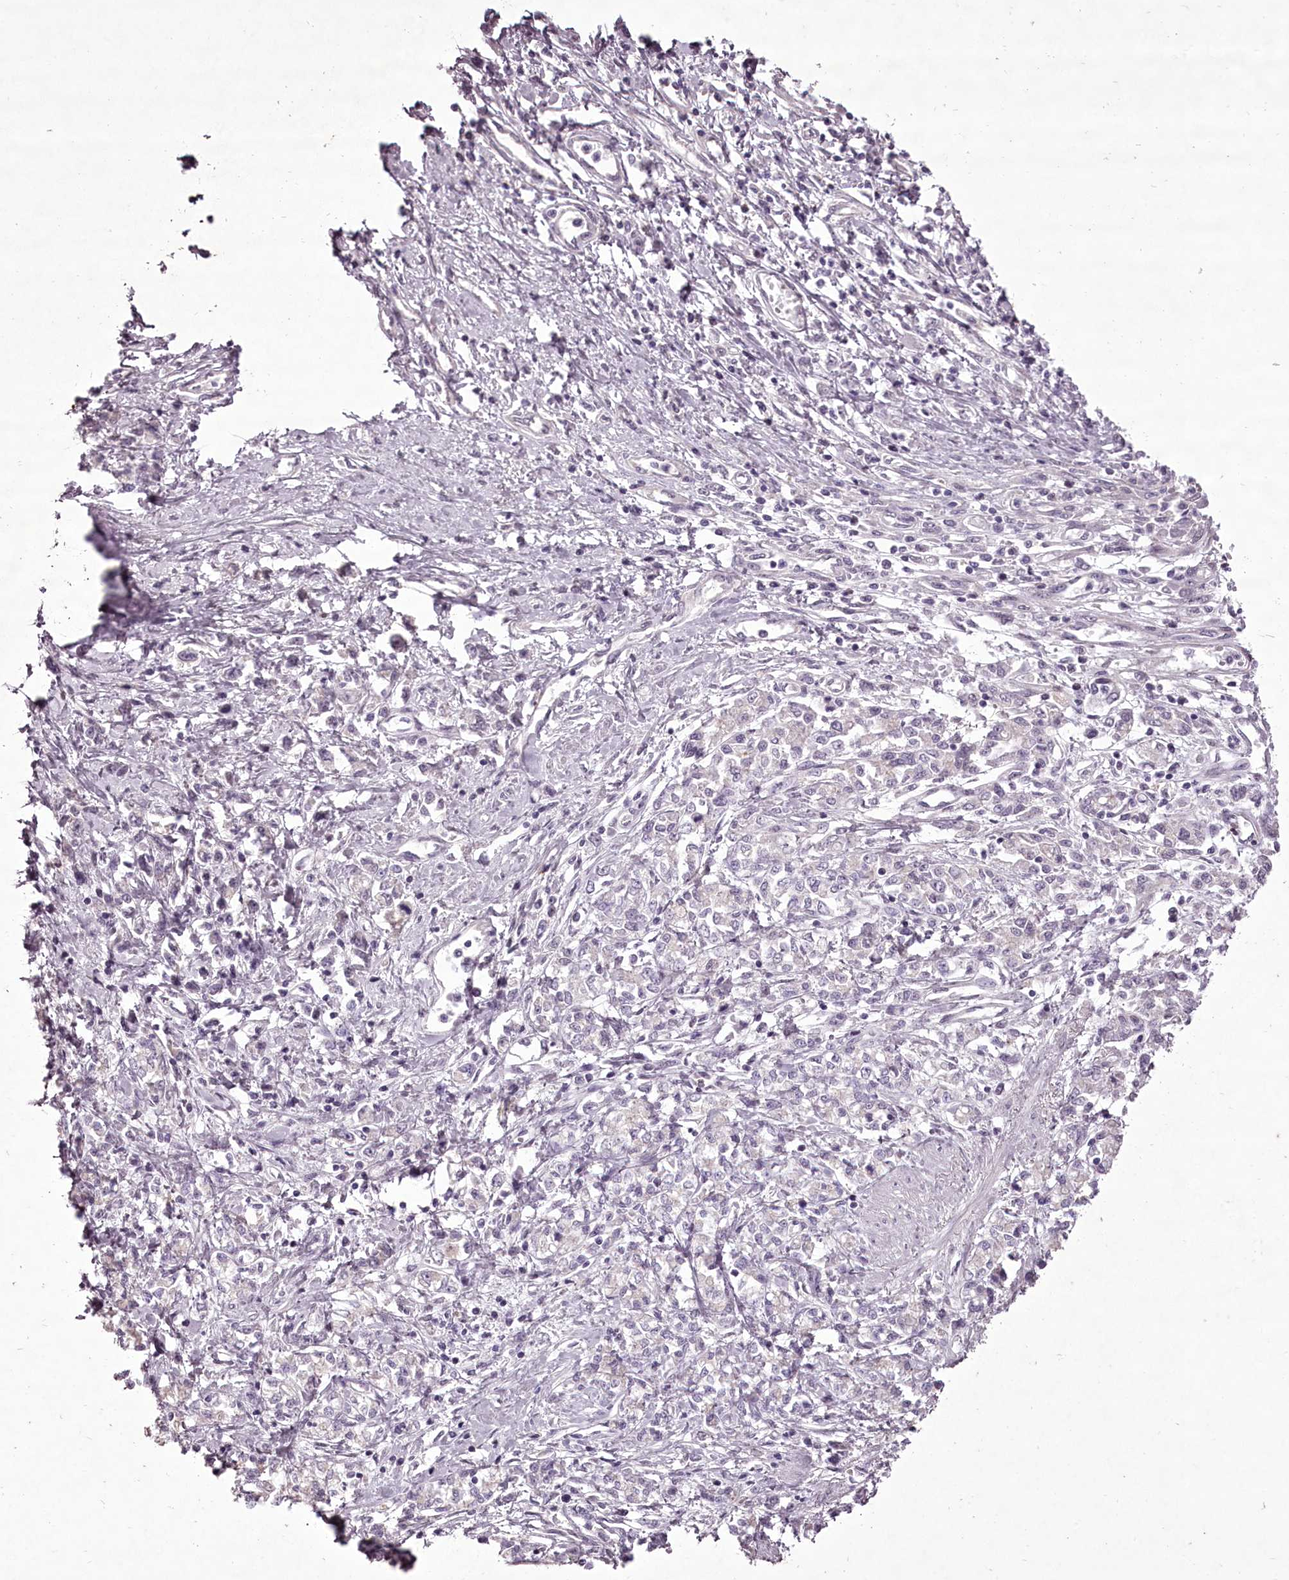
{"staining": {"intensity": "negative", "quantity": "none", "location": "none"}, "tissue": "stomach cancer", "cell_type": "Tumor cells", "image_type": "cancer", "snomed": [{"axis": "morphology", "description": "Adenocarcinoma, NOS"}, {"axis": "topography", "description": "Stomach"}], "caption": "Immunohistochemical staining of adenocarcinoma (stomach) shows no significant positivity in tumor cells. (Brightfield microscopy of DAB IHC at high magnification).", "gene": "C1orf56", "patient": {"sex": "female", "age": 76}}